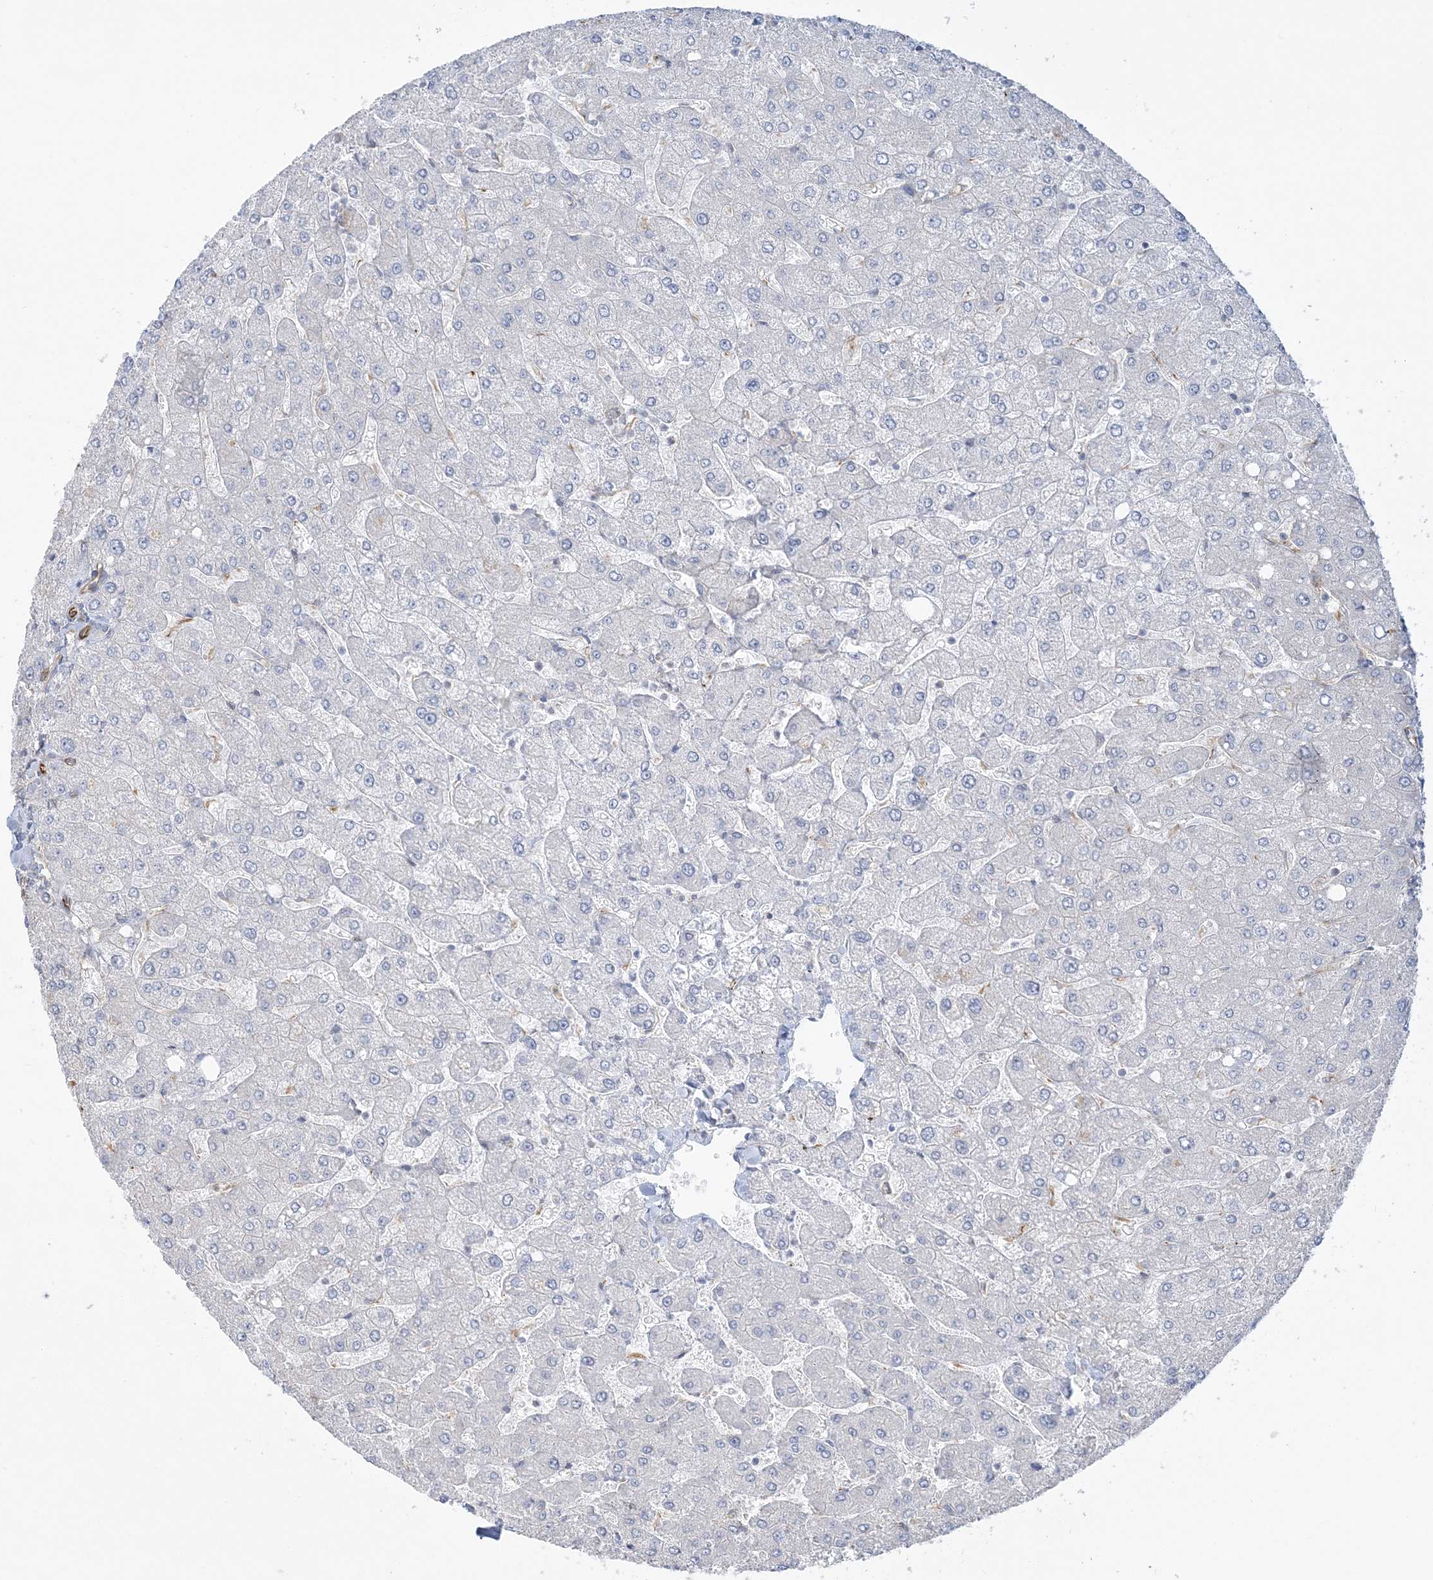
{"staining": {"intensity": "negative", "quantity": "none", "location": "none"}, "tissue": "liver", "cell_type": "Cholangiocytes", "image_type": "normal", "snomed": [{"axis": "morphology", "description": "Normal tissue, NOS"}, {"axis": "topography", "description": "Liver"}], "caption": "Cholangiocytes show no significant staining in unremarkable liver.", "gene": "SCLT1", "patient": {"sex": "male", "age": 55}}